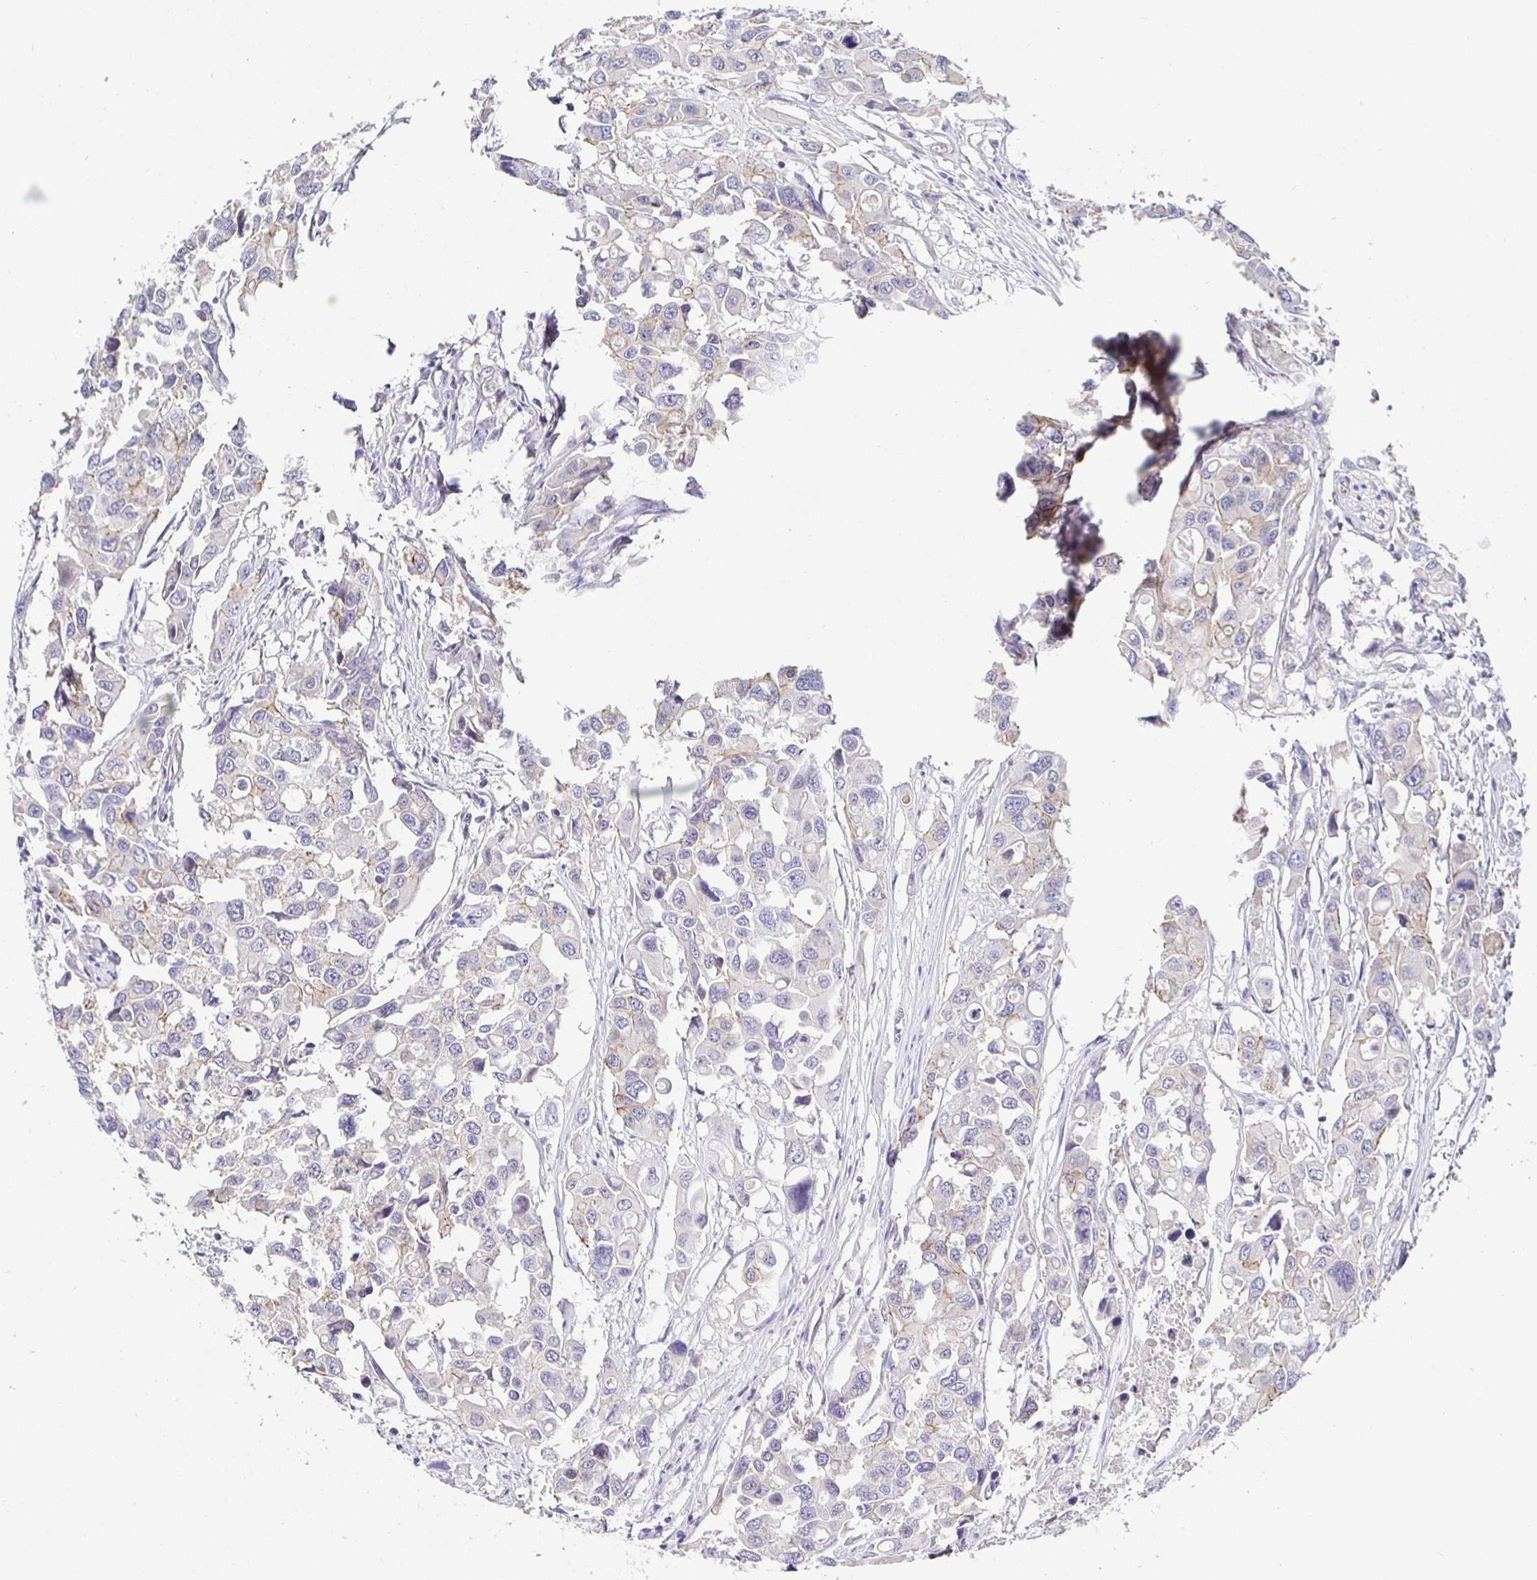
{"staining": {"intensity": "negative", "quantity": "none", "location": "none"}, "tissue": "colorectal cancer", "cell_type": "Tumor cells", "image_type": "cancer", "snomed": [{"axis": "morphology", "description": "Adenocarcinoma, NOS"}, {"axis": "topography", "description": "Colon"}], "caption": "Immunohistochemical staining of human colorectal cancer shows no significant positivity in tumor cells.", "gene": "PIWIL3", "patient": {"sex": "male", "age": 77}}